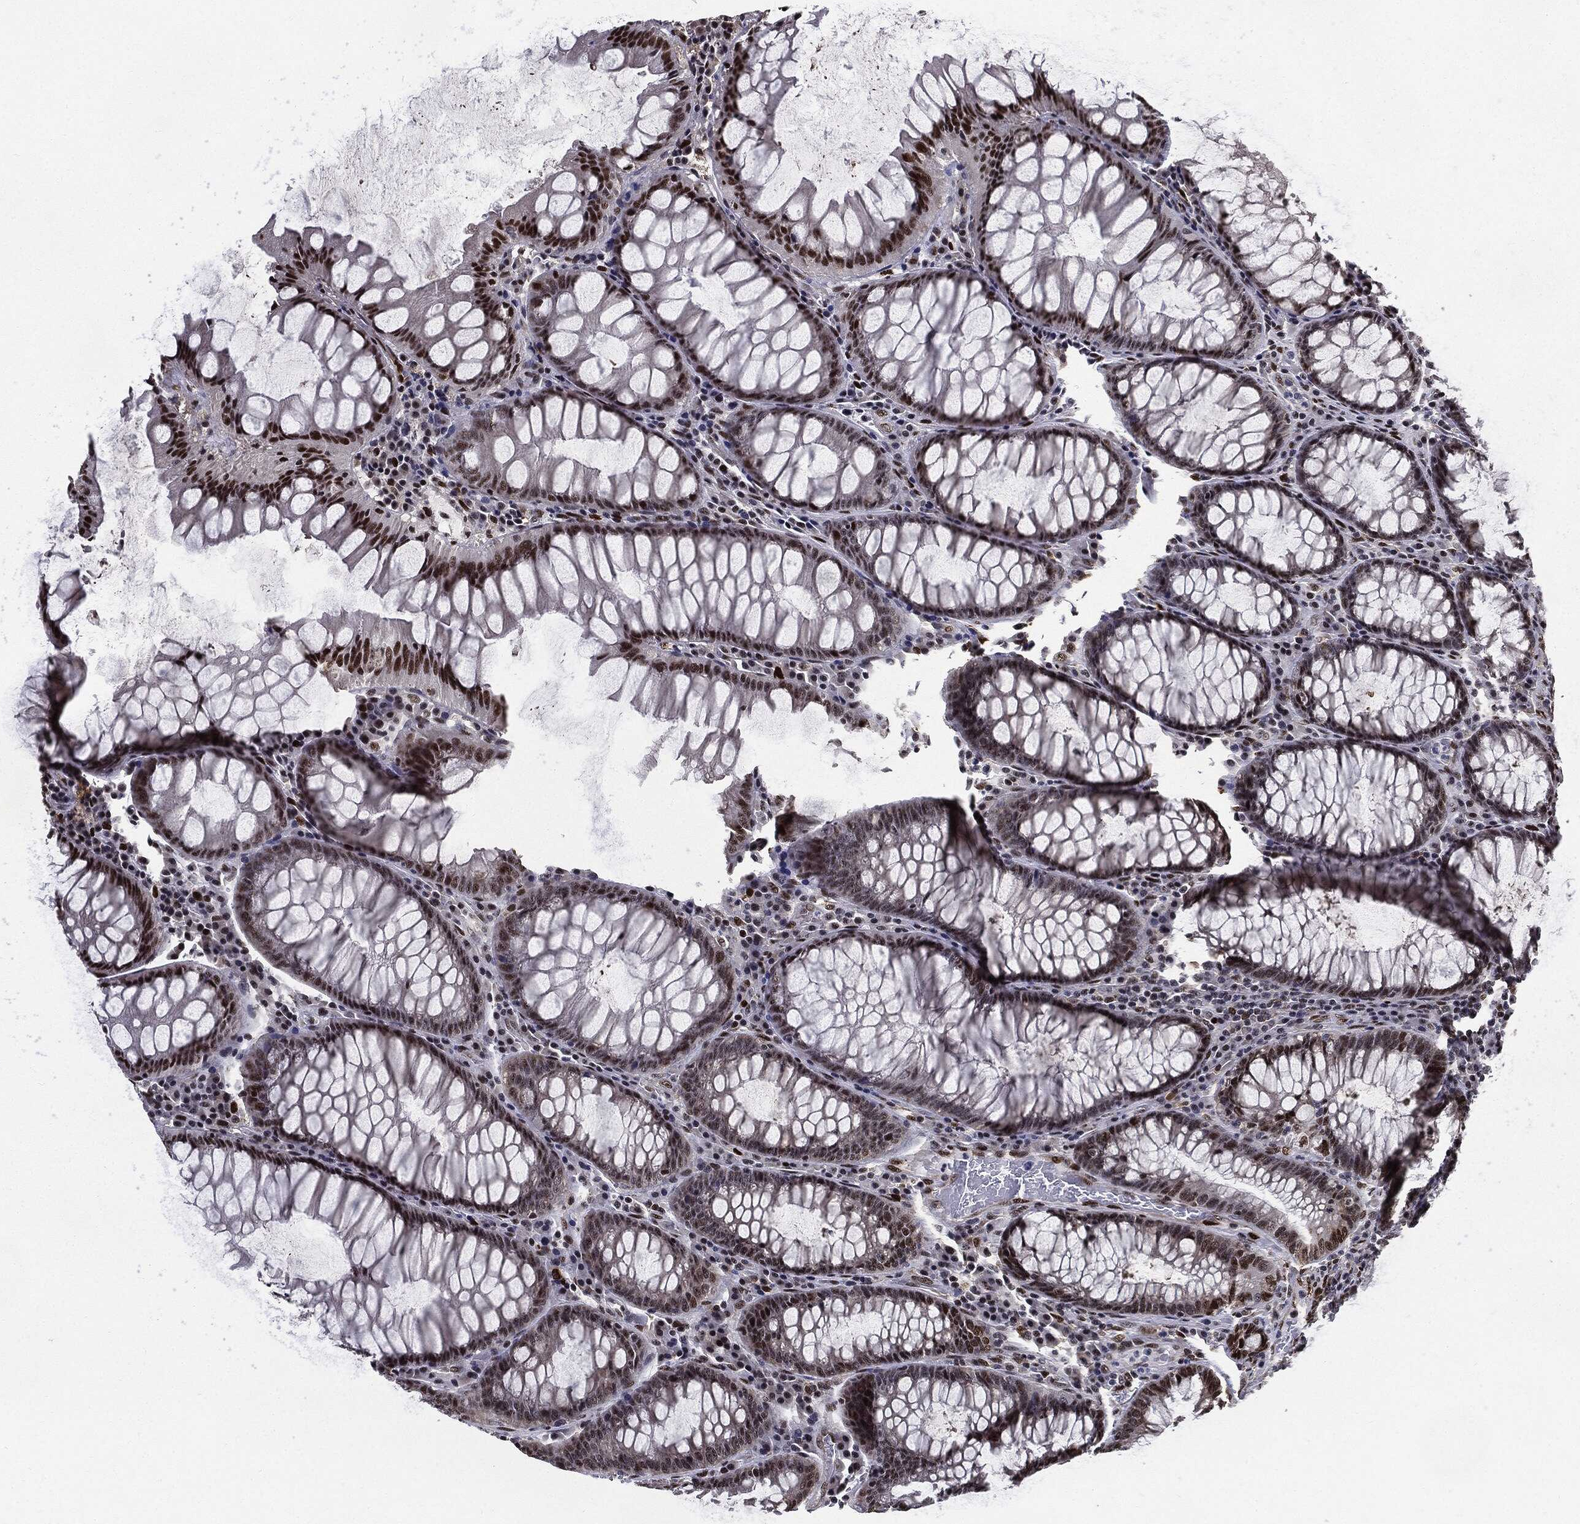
{"staining": {"intensity": "strong", "quantity": ">75%", "location": "nuclear"}, "tissue": "colorectal cancer", "cell_type": "Tumor cells", "image_type": "cancer", "snomed": [{"axis": "morphology", "description": "Normal tissue, NOS"}, {"axis": "morphology", "description": "Adenocarcinoma, NOS"}, {"axis": "topography", "description": "Rectum"}, {"axis": "topography", "description": "Peripheral nerve tissue"}], "caption": "This micrograph displays colorectal cancer (adenocarcinoma) stained with immunohistochemistry (IHC) to label a protein in brown. The nuclear of tumor cells show strong positivity for the protein. Nuclei are counter-stained blue.", "gene": "JUN", "patient": {"sex": "male", "age": 92}}